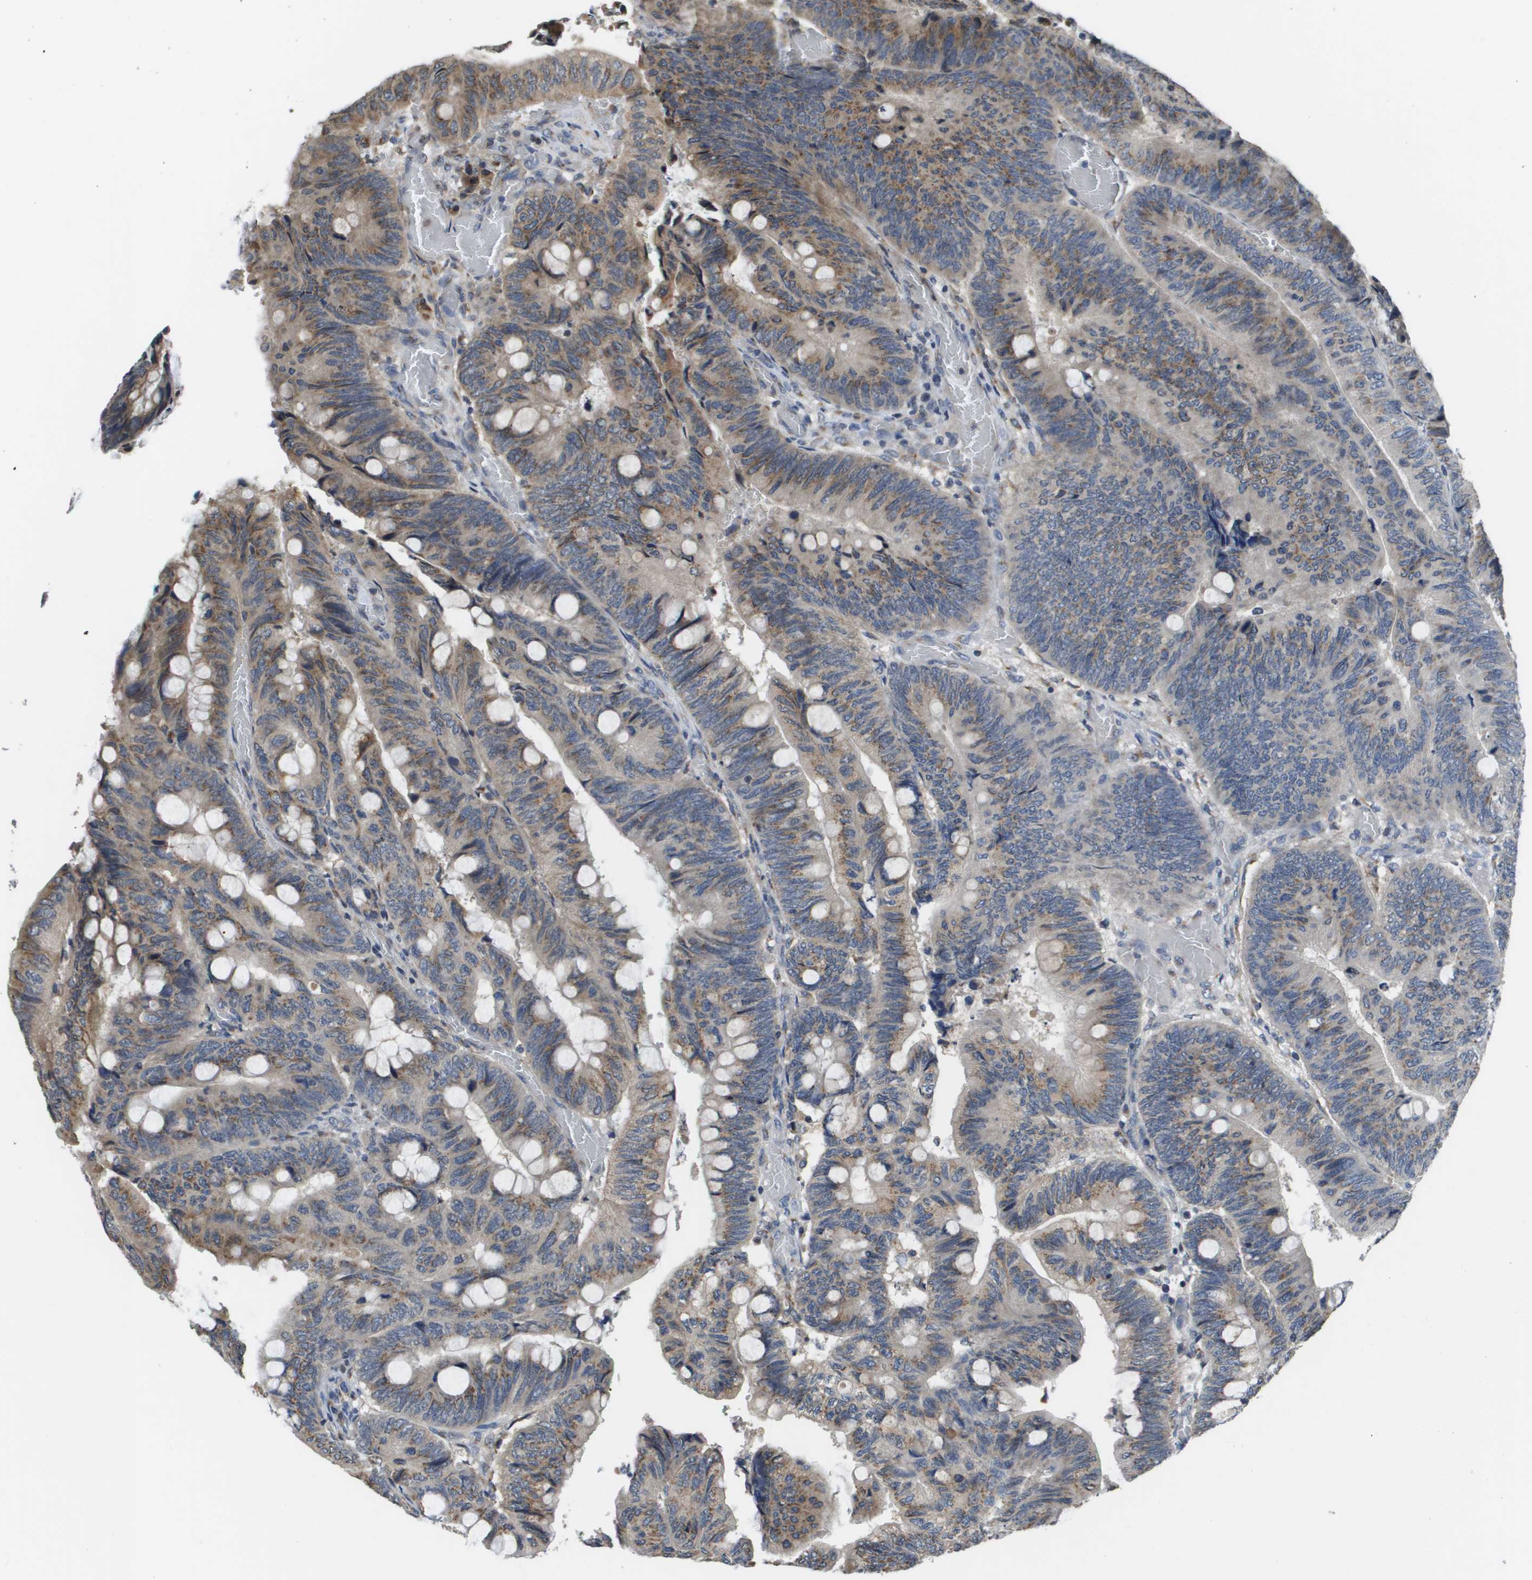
{"staining": {"intensity": "moderate", "quantity": "25%-75%", "location": "cytoplasmic/membranous"}, "tissue": "colorectal cancer", "cell_type": "Tumor cells", "image_type": "cancer", "snomed": [{"axis": "morphology", "description": "Normal tissue, NOS"}, {"axis": "morphology", "description": "Adenocarcinoma, NOS"}, {"axis": "topography", "description": "Rectum"}, {"axis": "topography", "description": "Peripheral nerve tissue"}], "caption": "Colorectal cancer (adenocarcinoma) stained for a protein displays moderate cytoplasmic/membranous positivity in tumor cells. The protein of interest is shown in brown color, while the nuclei are stained blue.", "gene": "PCK1", "patient": {"sex": "male", "age": 92}}